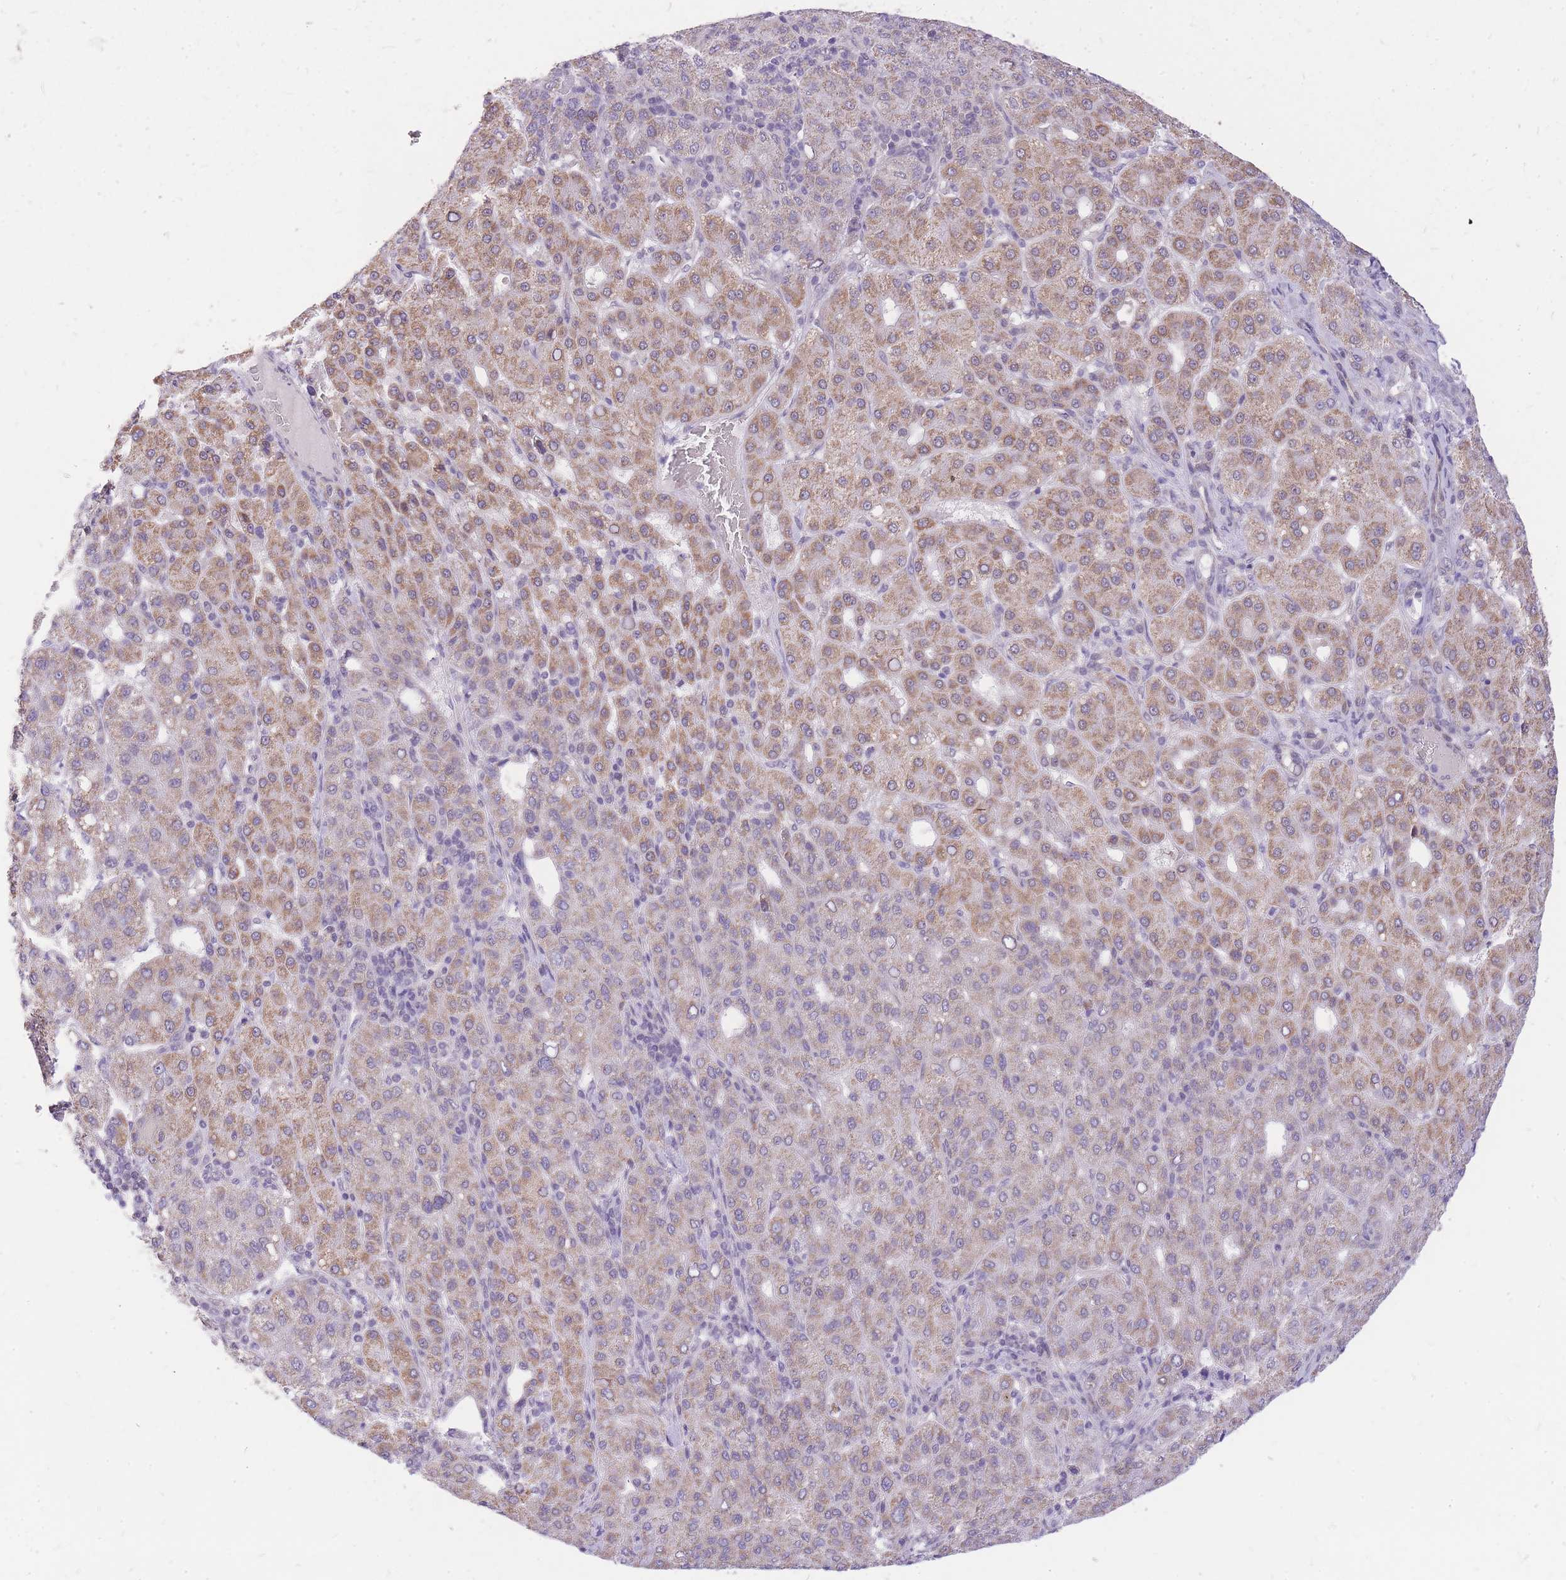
{"staining": {"intensity": "moderate", "quantity": "25%-75%", "location": "cytoplasmic/membranous"}, "tissue": "liver cancer", "cell_type": "Tumor cells", "image_type": "cancer", "snomed": [{"axis": "morphology", "description": "Carcinoma, Hepatocellular, NOS"}, {"axis": "topography", "description": "Liver"}], "caption": "Tumor cells display moderate cytoplasmic/membranous expression in approximately 25%-75% of cells in liver hepatocellular carcinoma. (brown staining indicates protein expression, while blue staining denotes nuclei).", "gene": "MINDY2", "patient": {"sex": "male", "age": 65}}